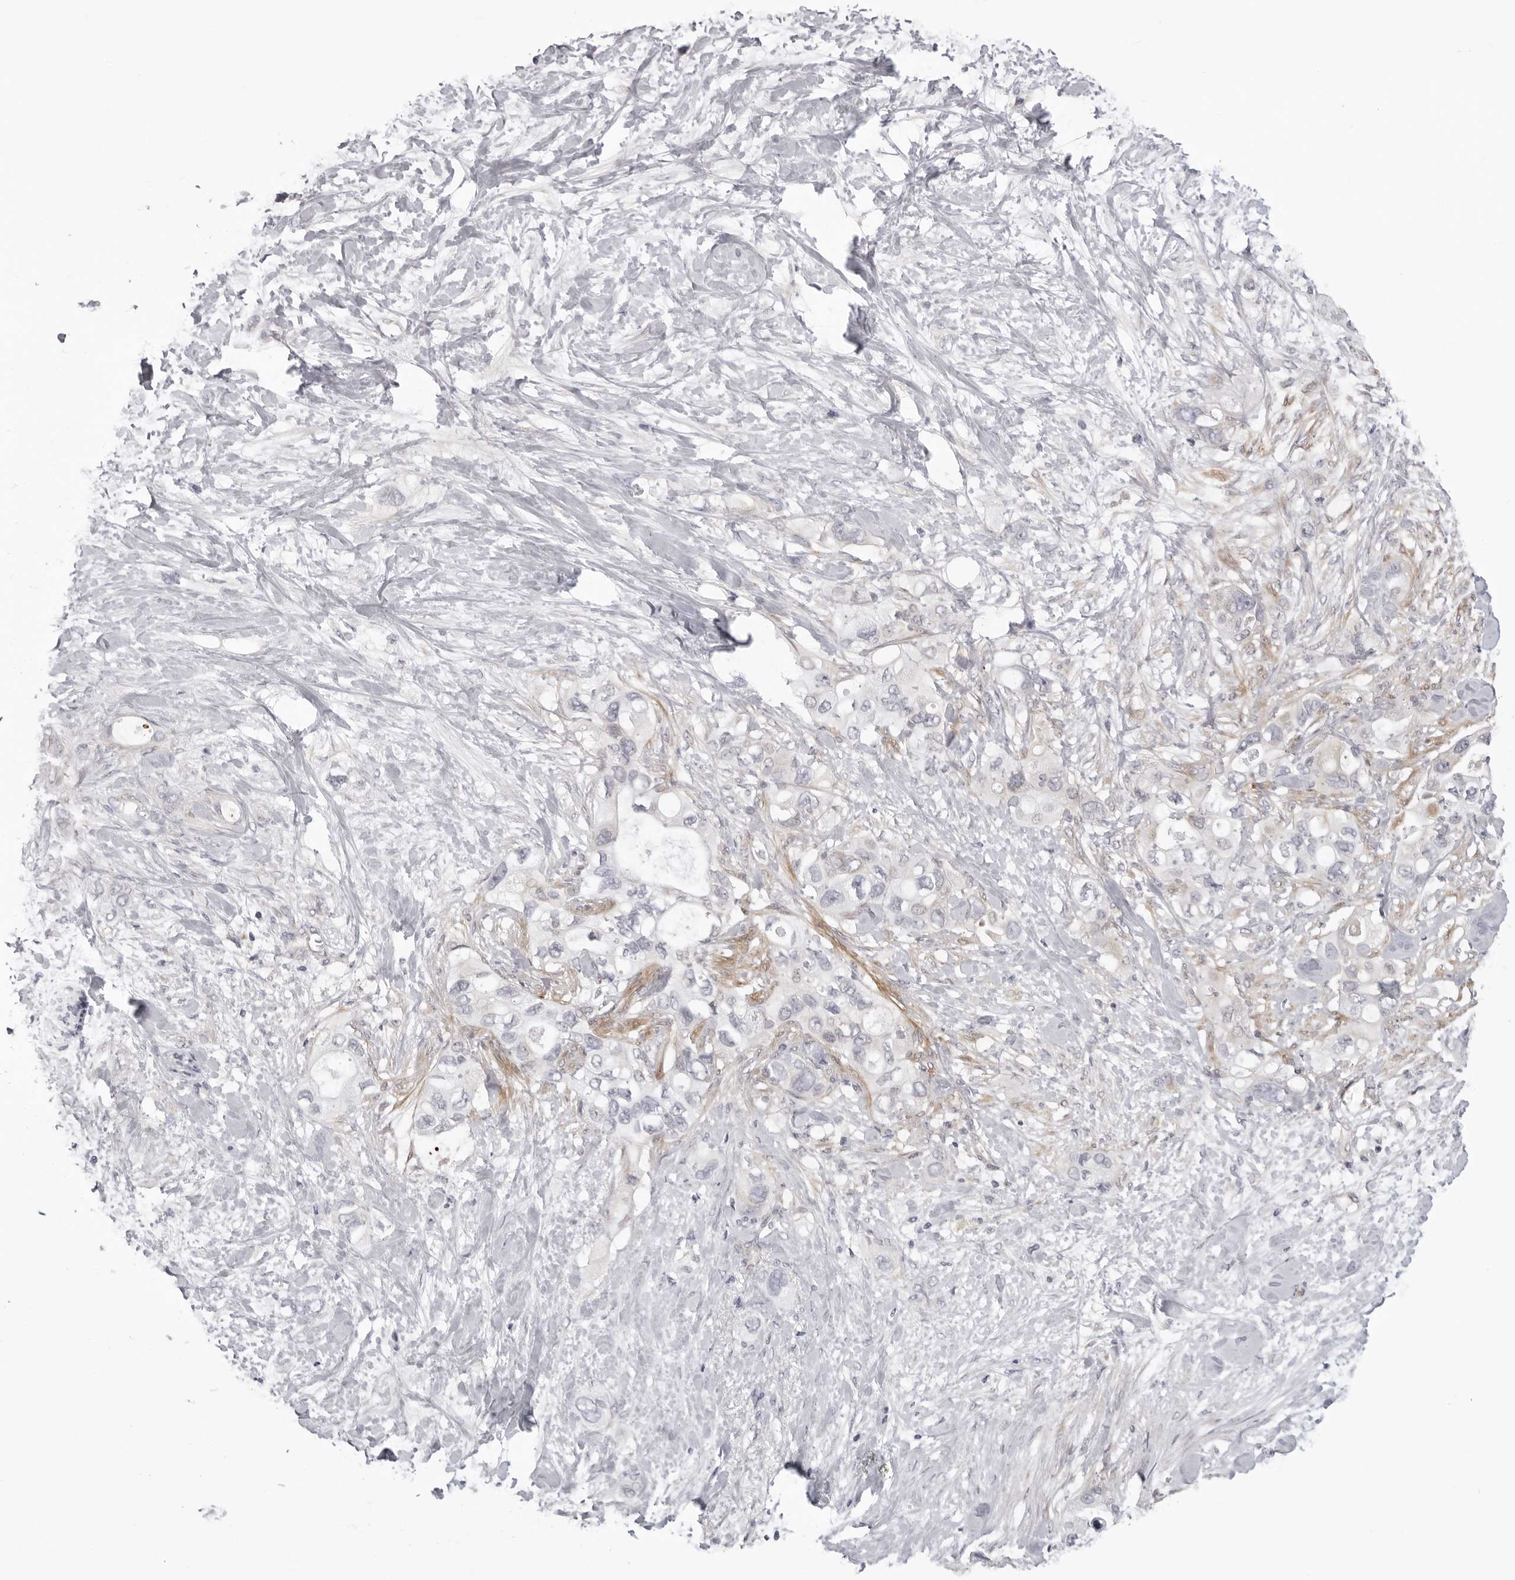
{"staining": {"intensity": "weak", "quantity": "<25%", "location": "cytoplasmic/membranous"}, "tissue": "pancreatic cancer", "cell_type": "Tumor cells", "image_type": "cancer", "snomed": [{"axis": "morphology", "description": "Adenocarcinoma, NOS"}, {"axis": "topography", "description": "Pancreas"}], "caption": "Immunohistochemistry of human adenocarcinoma (pancreatic) demonstrates no positivity in tumor cells.", "gene": "SUGCT", "patient": {"sex": "female", "age": 56}}